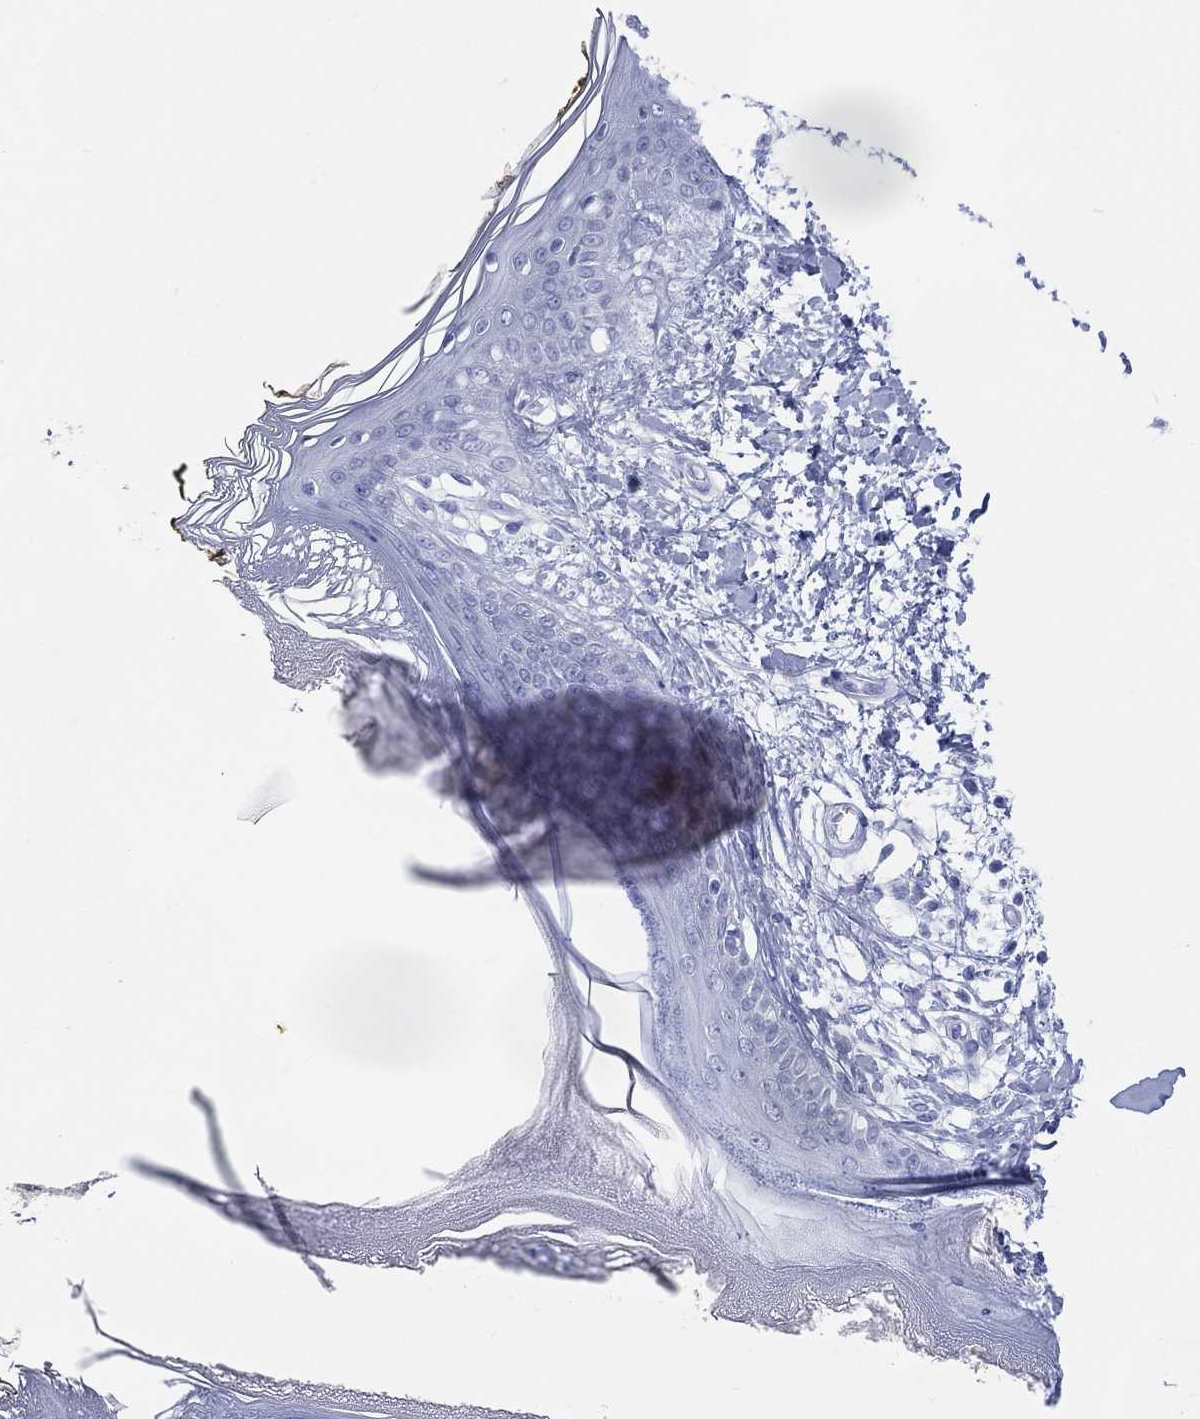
{"staining": {"intensity": "negative", "quantity": "none", "location": "none"}, "tissue": "skin", "cell_type": "Fibroblasts", "image_type": "normal", "snomed": [{"axis": "morphology", "description": "Normal tissue, NOS"}, {"axis": "topography", "description": "Skin"}], "caption": "Immunohistochemical staining of benign human skin exhibits no significant staining in fibroblasts. The staining was performed using DAB to visualize the protein expression in brown, while the nuclei were stained in blue with hematoxylin (Magnification: 20x).", "gene": "ENSG00000285953", "patient": {"sex": "female", "age": 34}}